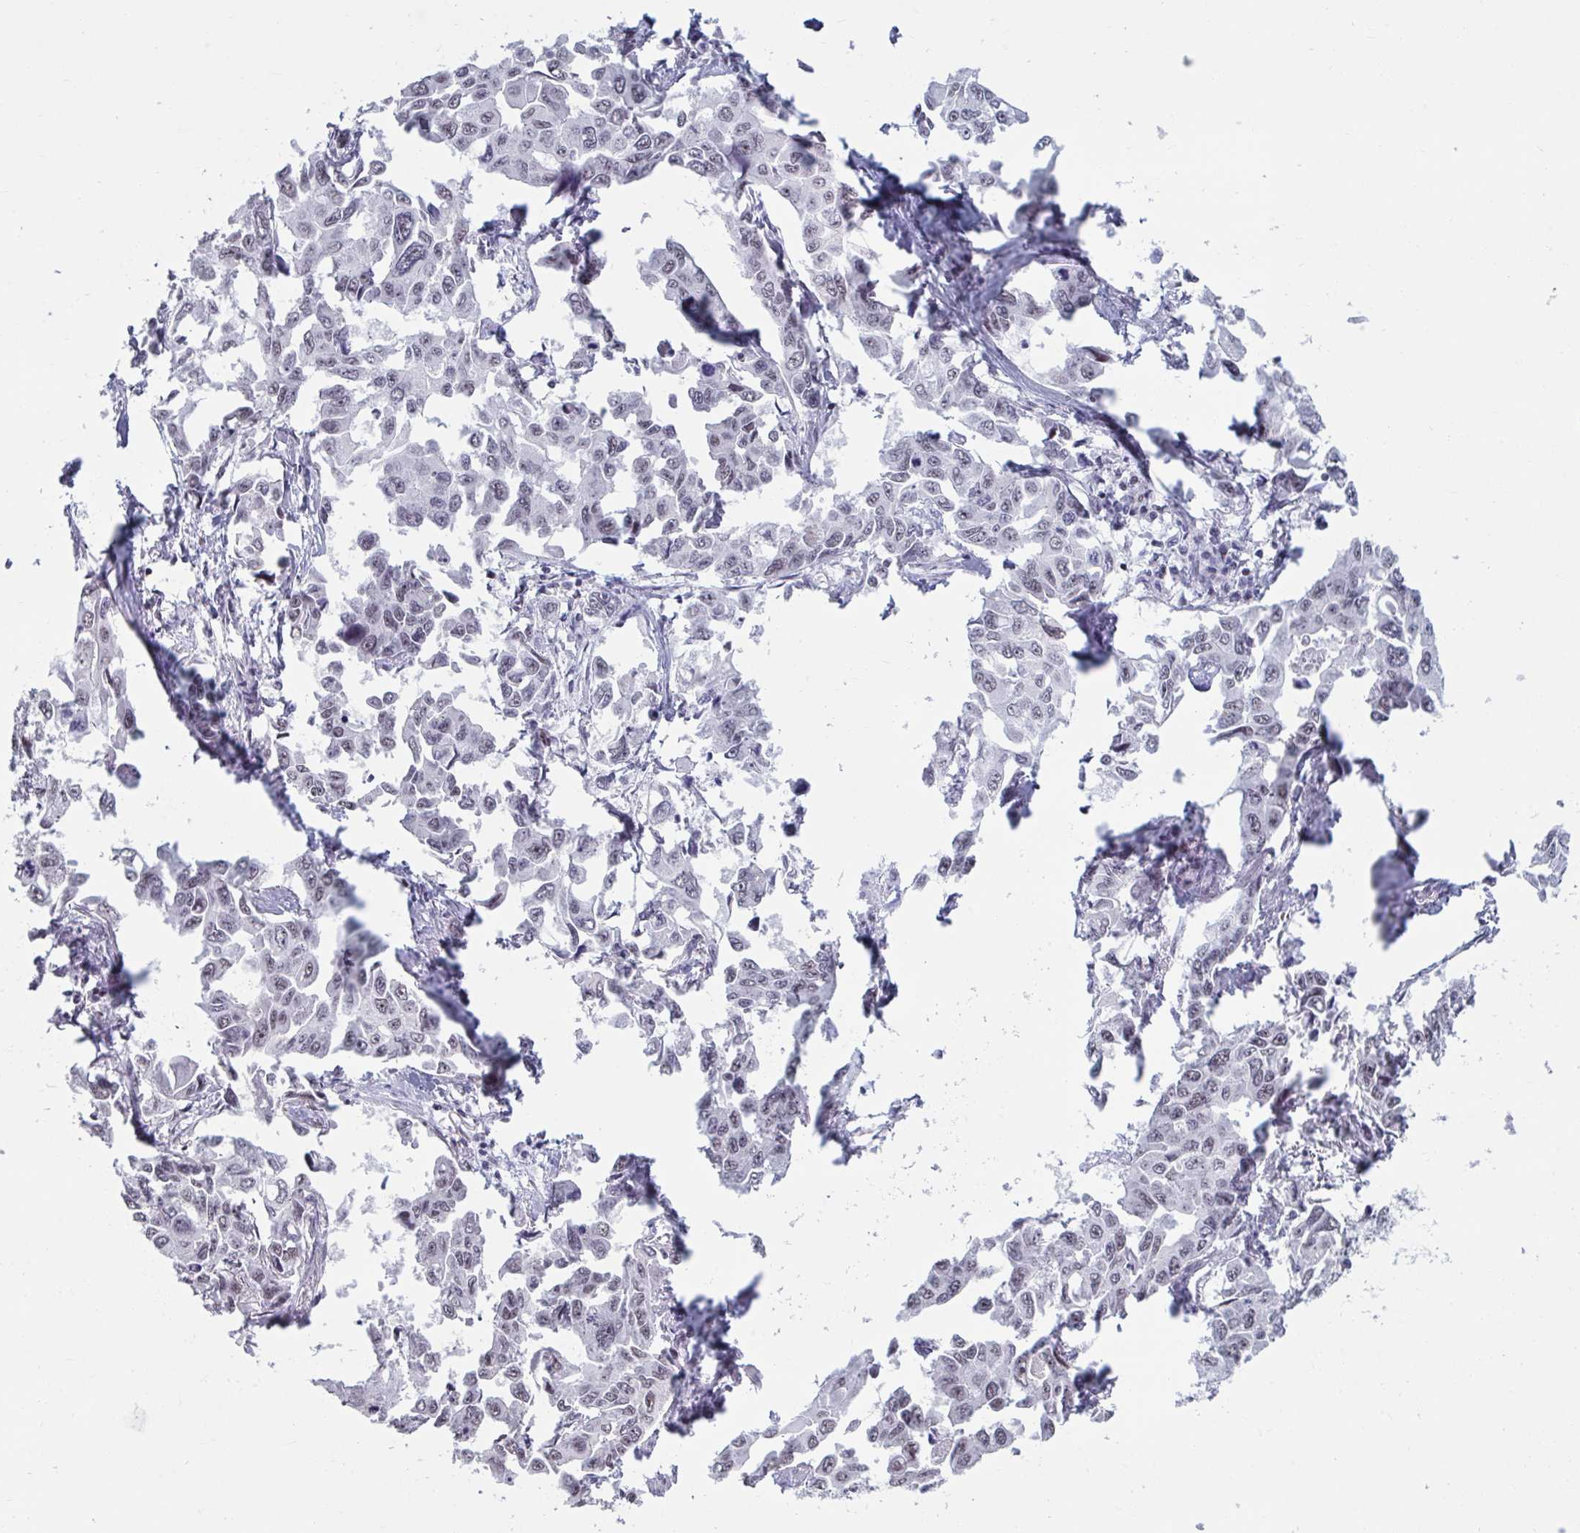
{"staining": {"intensity": "weak", "quantity": "25%-75%", "location": "nuclear"}, "tissue": "lung cancer", "cell_type": "Tumor cells", "image_type": "cancer", "snomed": [{"axis": "morphology", "description": "Adenocarcinoma, NOS"}, {"axis": "topography", "description": "Lung"}], "caption": "Immunohistochemistry (IHC) micrograph of neoplastic tissue: lung cancer stained using immunohistochemistry (IHC) reveals low levels of weak protein expression localized specifically in the nuclear of tumor cells, appearing as a nuclear brown color.", "gene": "HSD17B6", "patient": {"sex": "male", "age": 64}}